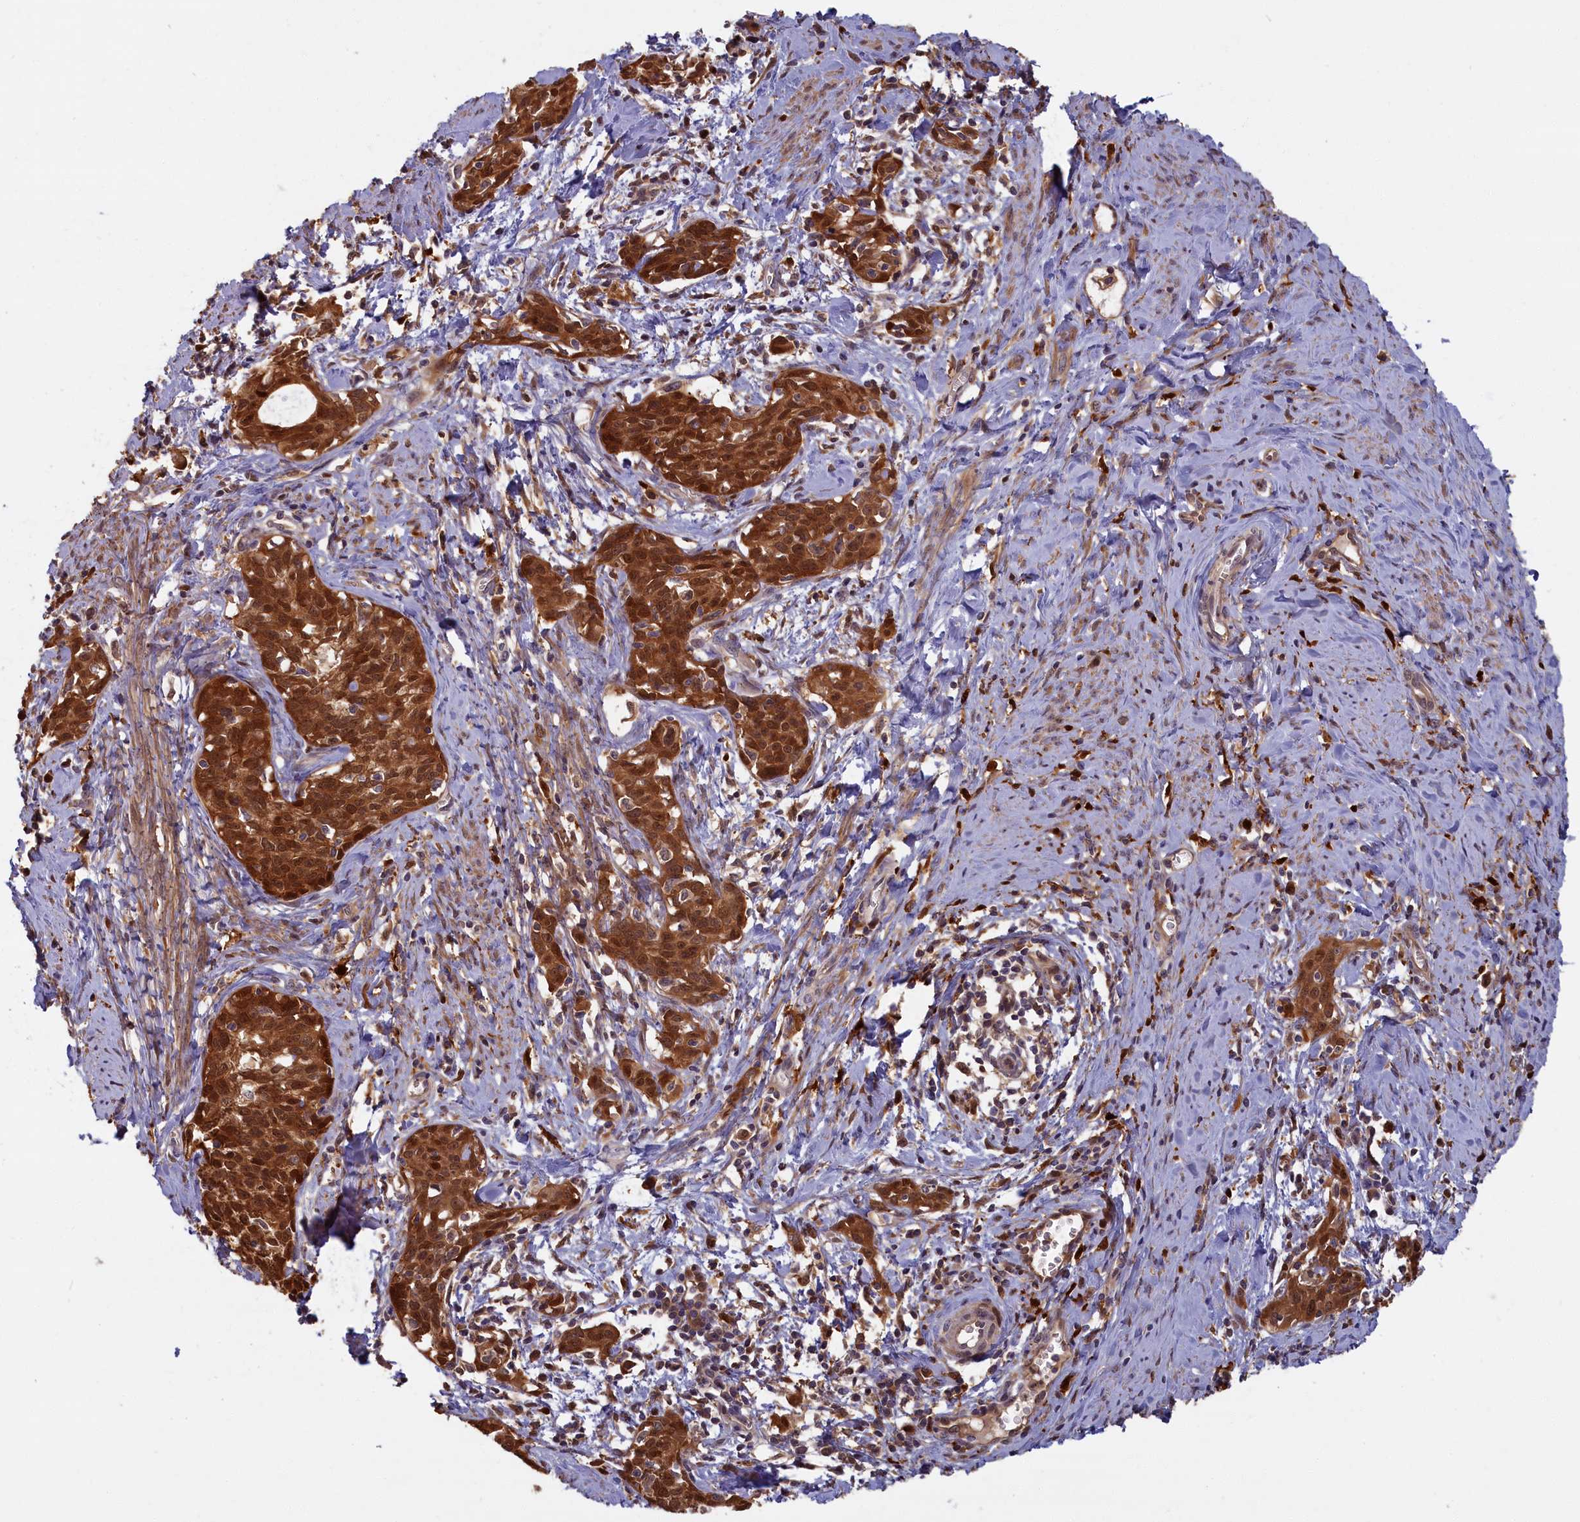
{"staining": {"intensity": "strong", "quantity": ">75%", "location": "cytoplasmic/membranous,nuclear"}, "tissue": "cervical cancer", "cell_type": "Tumor cells", "image_type": "cancer", "snomed": [{"axis": "morphology", "description": "Squamous cell carcinoma, NOS"}, {"axis": "topography", "description": "Cervix"}], "caption": "Tumor cells reveal high levels of strong cytoplasmic/membranous and nuclear staining in about >75% of cells in human squamous cell carcinoma (cervical). Nuclei are stained in blue.", "gene": "BLVRB", "patient": {"sex": "female", "age": 52}}